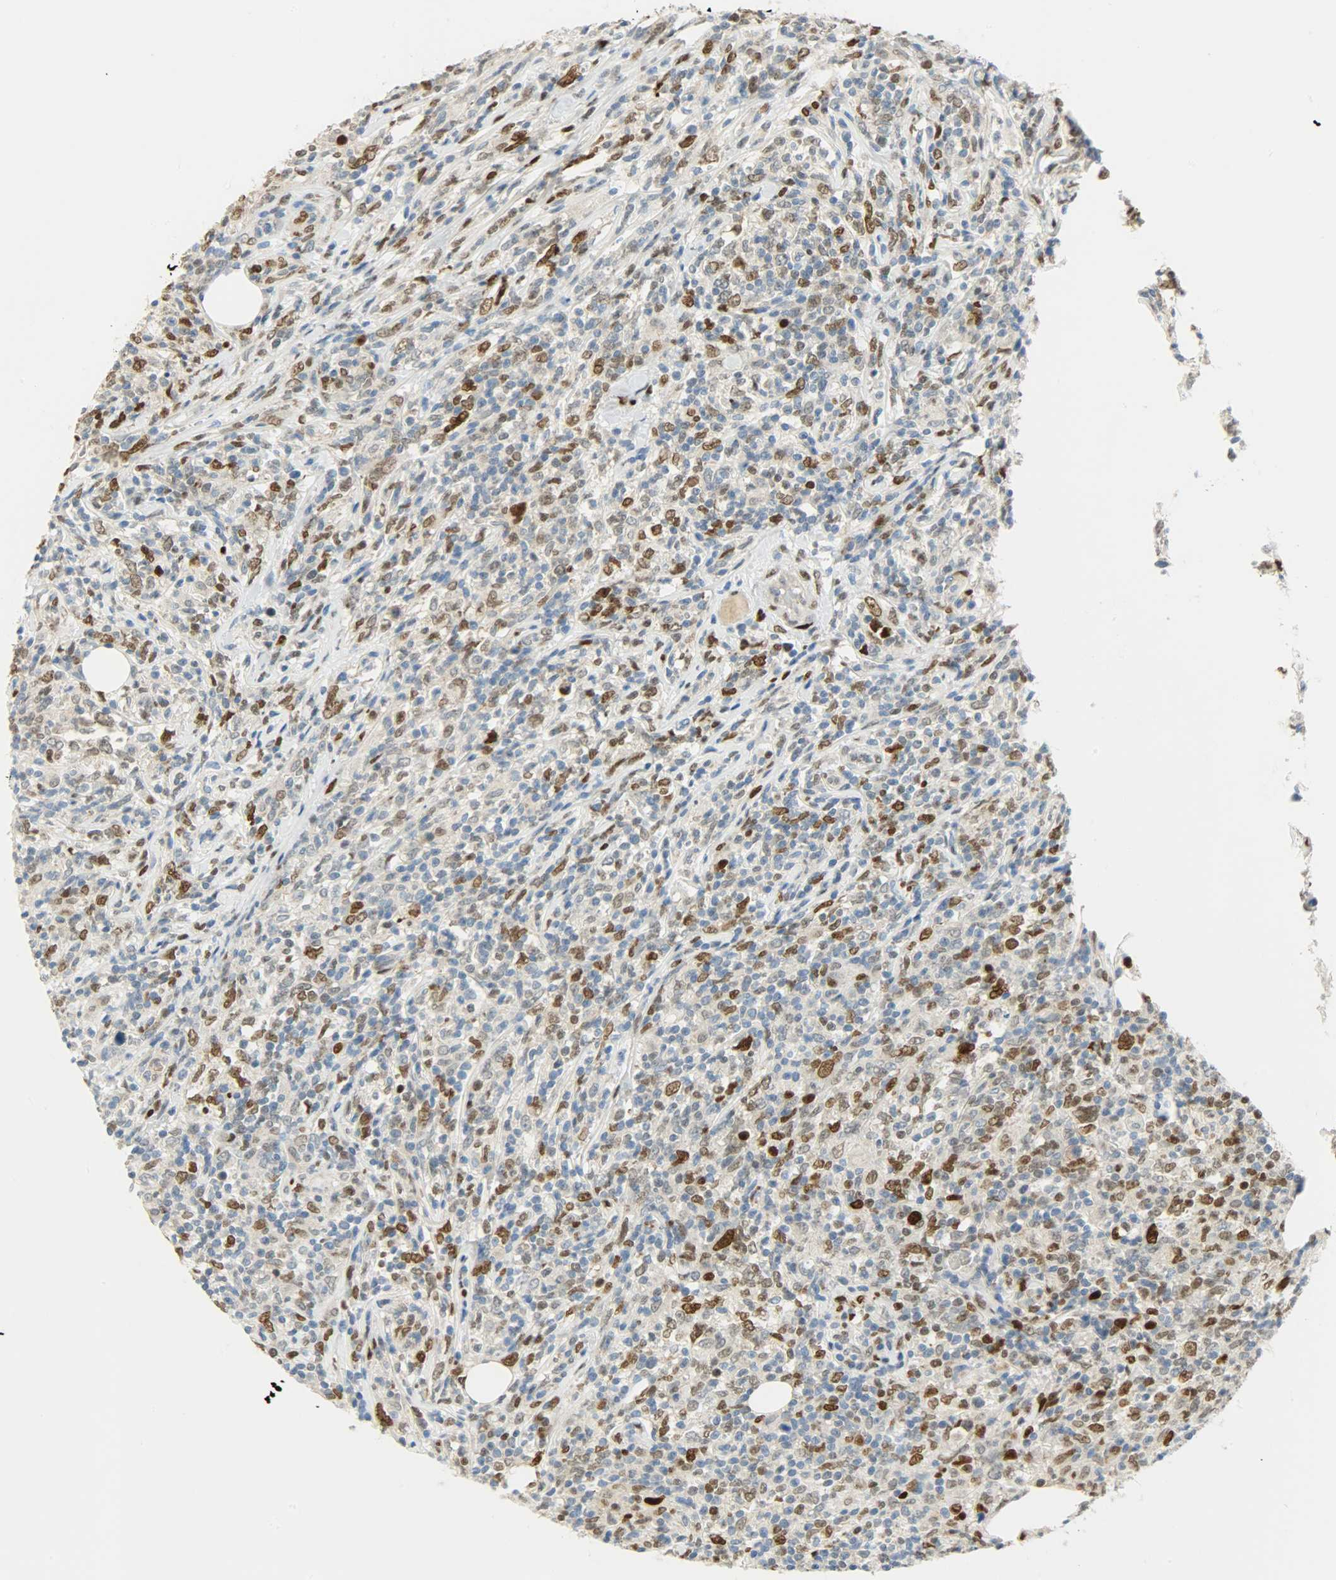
{"staining": {"intensity": "moderate", "quantity": "<25%", "location": "nuclear"}, "tissue": "lymphoma", "cell_type": "Tumor cells", "image_type": "cancer", "snomed": [{"axis": "morphology", "description": "Malignant lymphoma, non-Hodgkin's type, High grade"}, {"axis": "topography", "description": "Lymph node"}], "caption": "This is an image of immunohistochemistry (IHC) staining of lymphoma, which shows moderate expression in the nuclear of tumor cells.", "gene": "JUNB", "patient": {"sex": "female", "age": 84}}